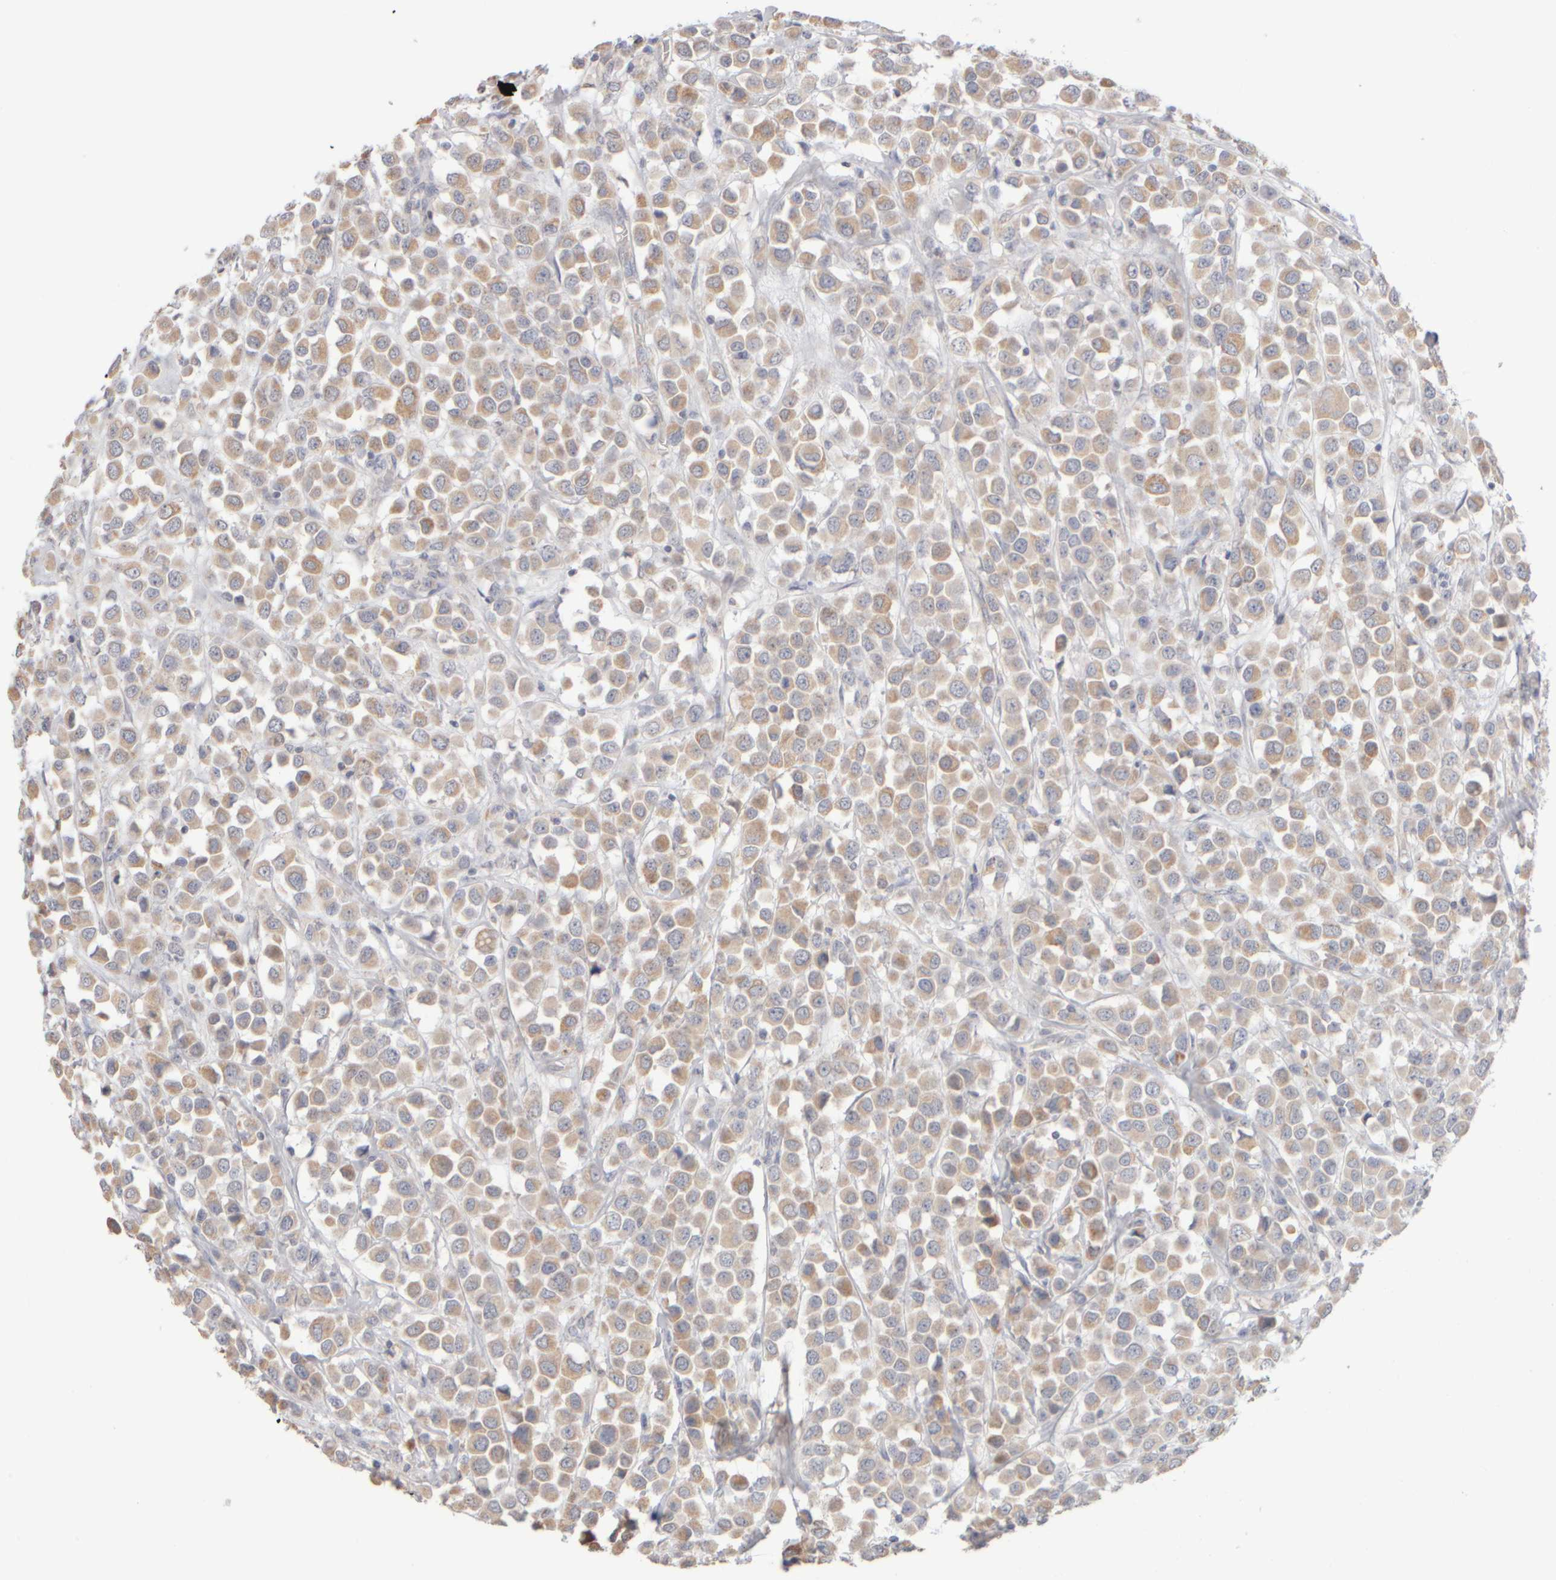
{"staining": {"intensity": "weak", "quantity": ">75%", "location": "cytoplasmic/membranous"}, "tissue": "breast cancer", "cell_type": "Tumor cells", "image_type": "cancer", "snomed": [{"axis": "morphology", "description": "Duct carcinoma"}, {"axis": "topography", "description": "Breast"}], "caption": "Immunohistochemistry (IHC) micrograph of human breast cancer stained for a protein (brown), which reveals low levels of weak cytoplasmic/membranous expression in about >75% of tumor cells.", "gene": "ZNF112", "patient": {"sex": "female", "age": 61}}